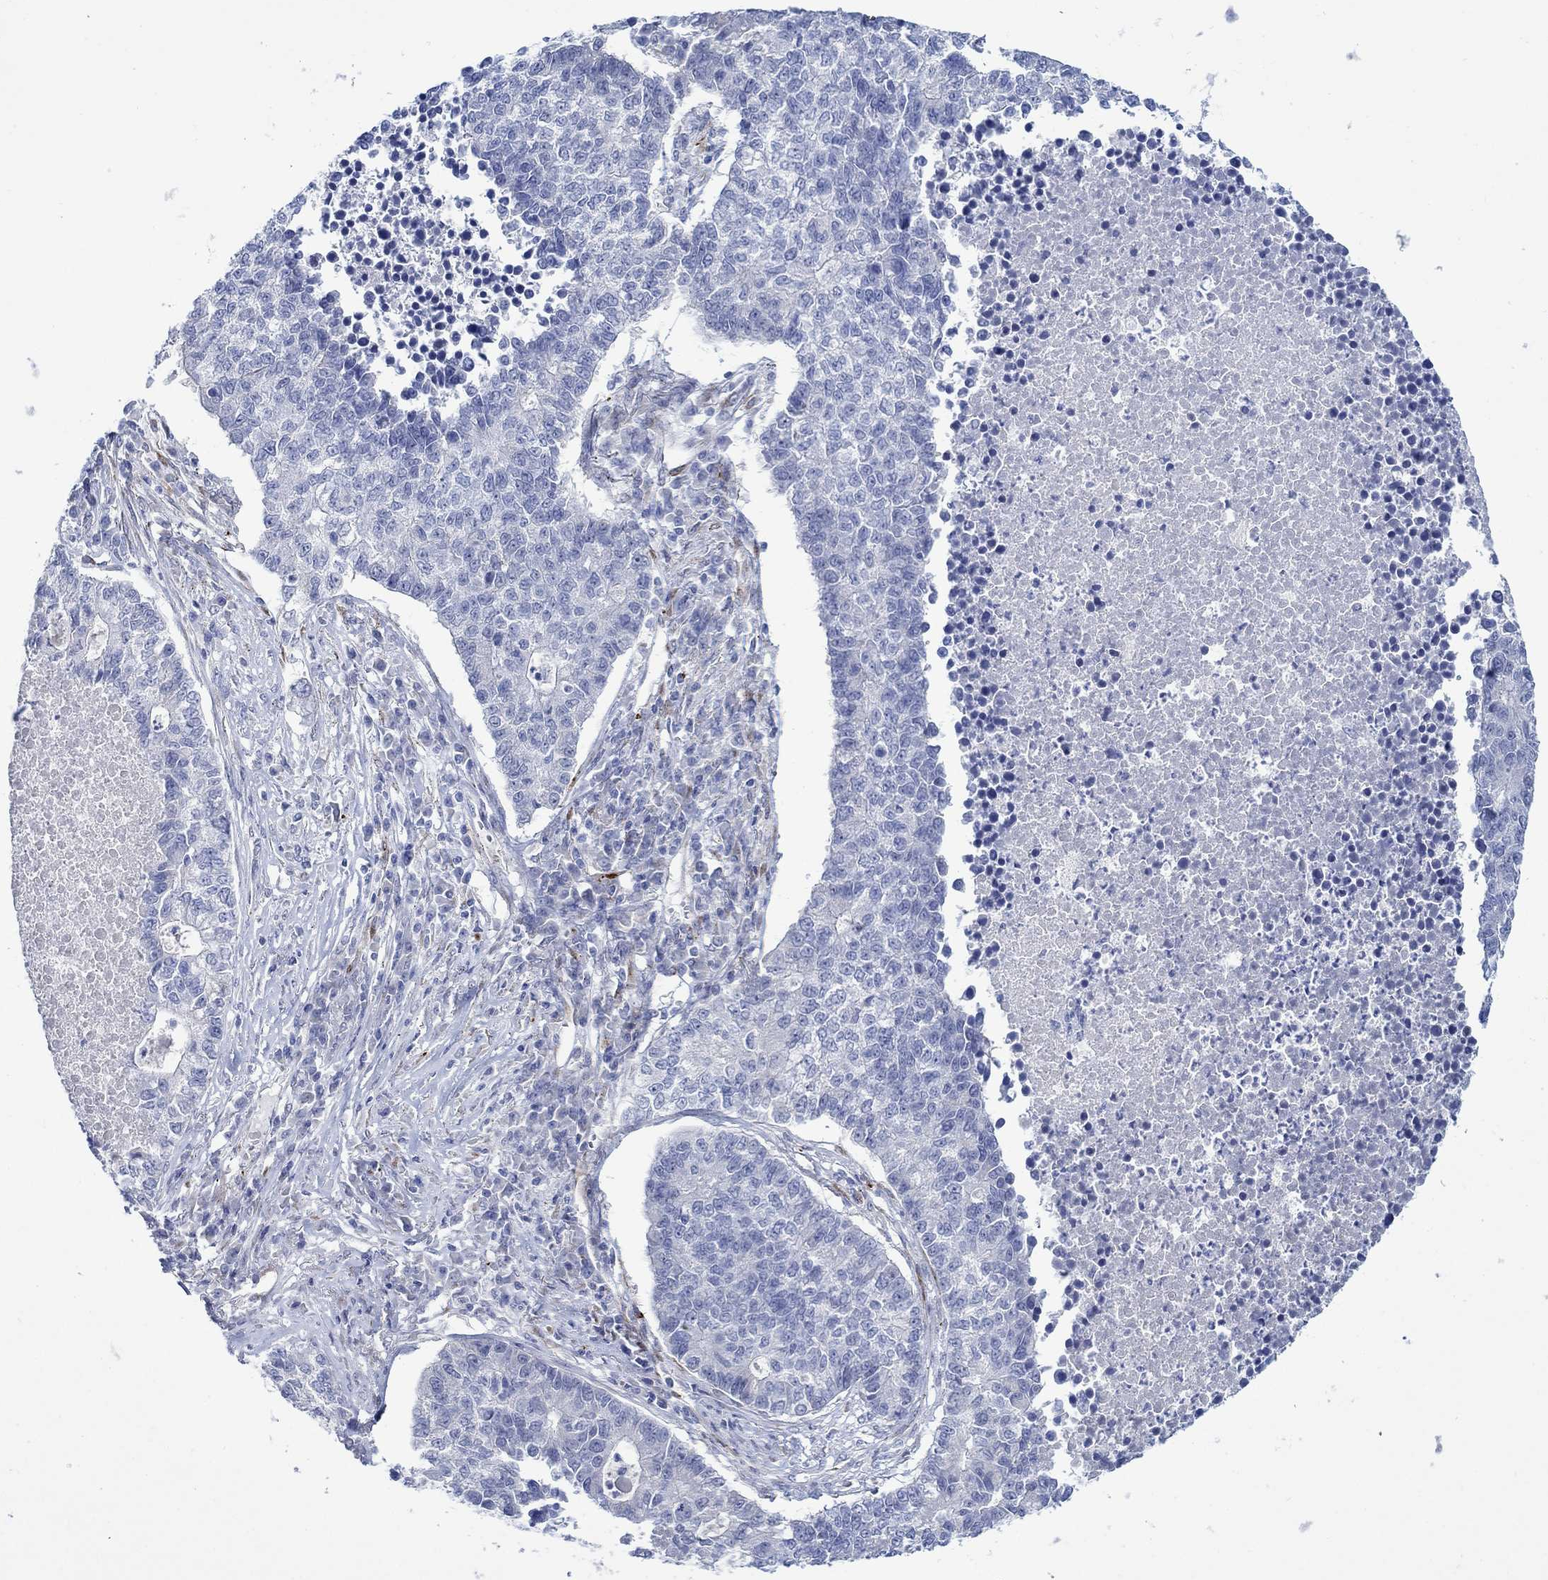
{"staining": {"intensity": "negative", "quantity": "none", "location": "none"}, "tissue": "lung cancer", "cell_type": "Tumor cells", "image_type": "cancer", "snomed": [{"axis": "morphology", "description": "Adenocarcinoma, NOS"}, {"axis": "topography", "description": "Lung"}], "caption": "There is no significant expression in tumor cells of lung cancer.", "gene": "KSR2", "patient": {"sex": "male", "age": 57}}